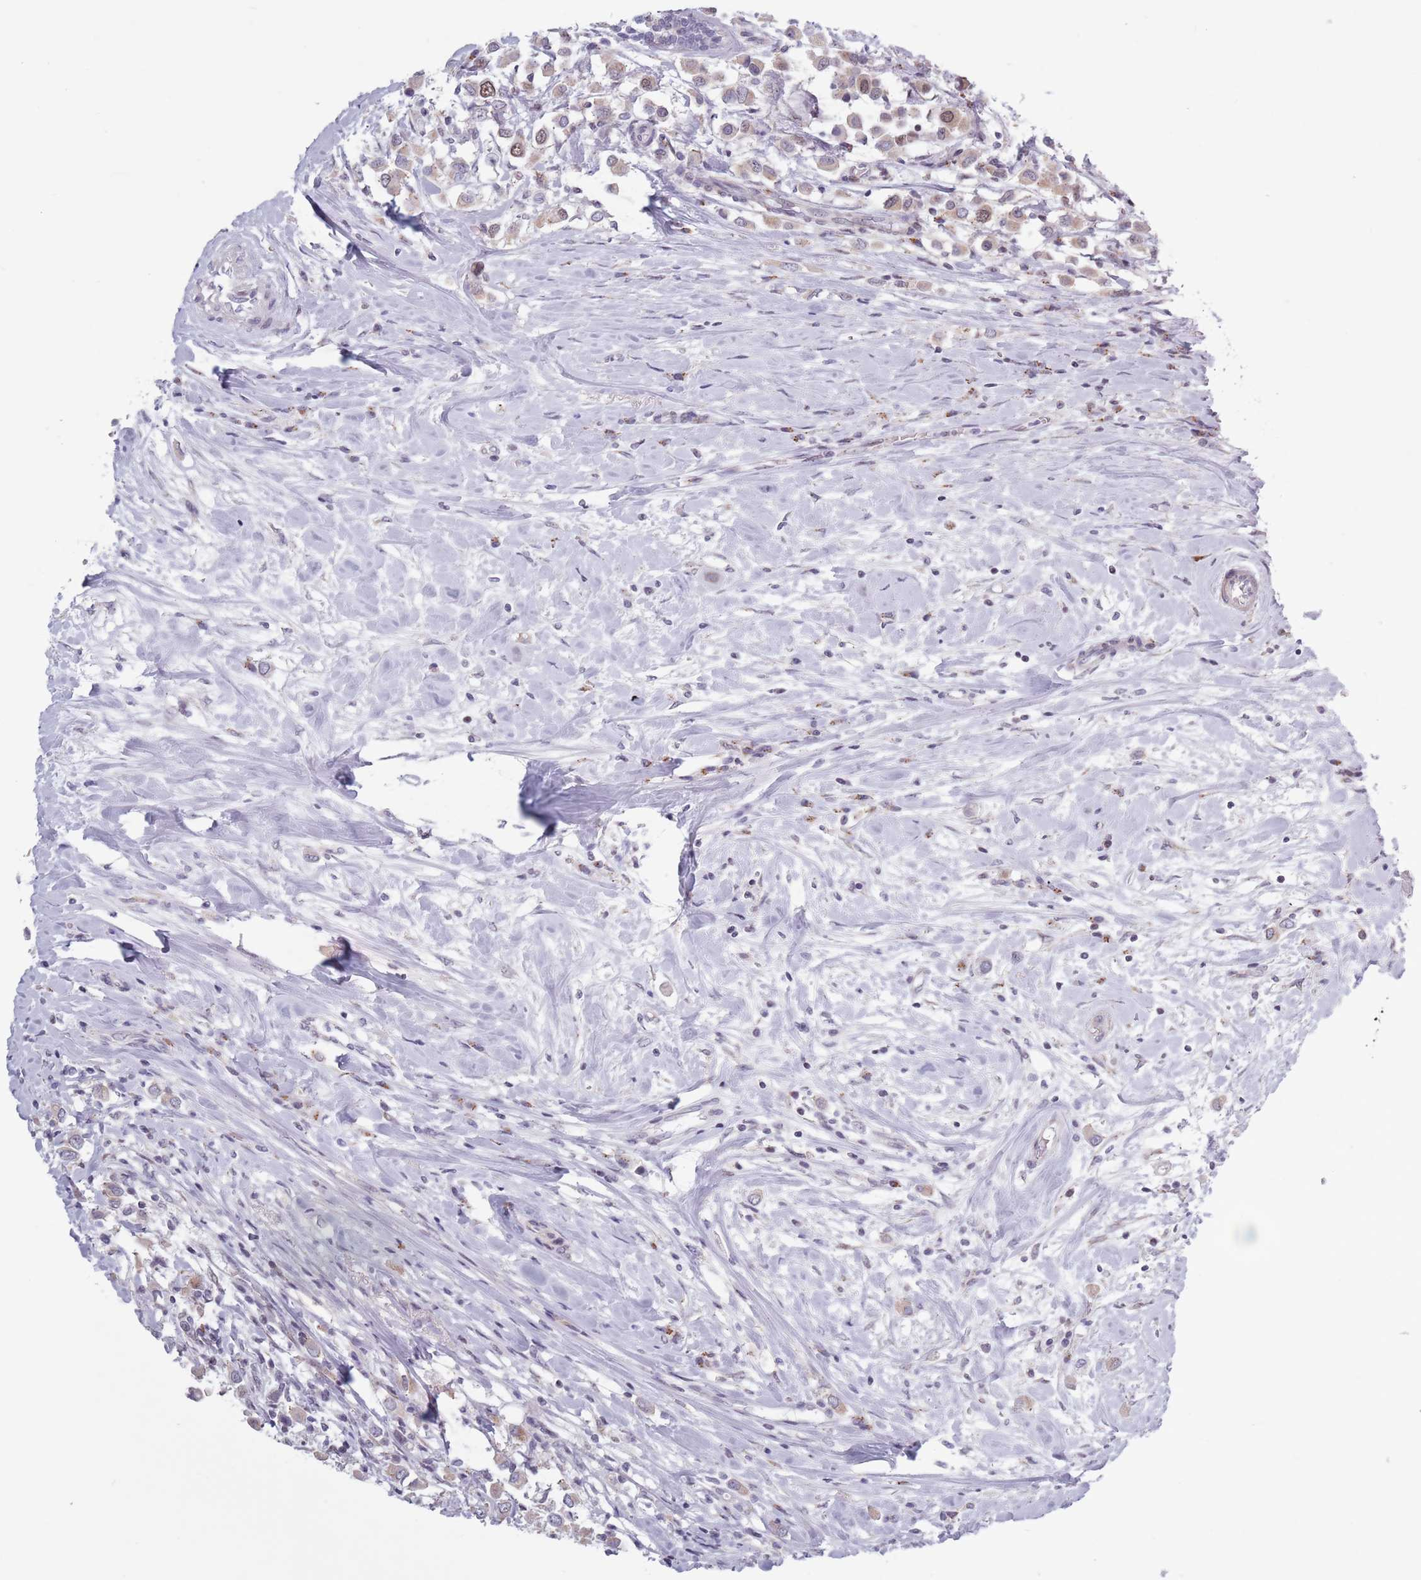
{"staining": {"intensity": "weak", "quantity": "<25%", "location": "cytoplasmic/membranous,nuclear"}, "tissue": "breast cancer", "cell_type": "Tumor cells", "image_type": "cancer", "snomed": [{"axis": "morphology", "description": "Duct carcinoma"}, {"axis": "topography", "description": "Breast"}], "caption": "IHC histopathology image of human breast intraductal carcinoma stained for a protein (brown), which shows no staining in tumor cells. The staining was performed using DAB to visualize the protein expression in brown, while the nuclei were stained in blue with hematoxylin (Magnification: 20x).", "gene": "ZKSCAN2", "patient": {"sex": "female", "age": 61}}